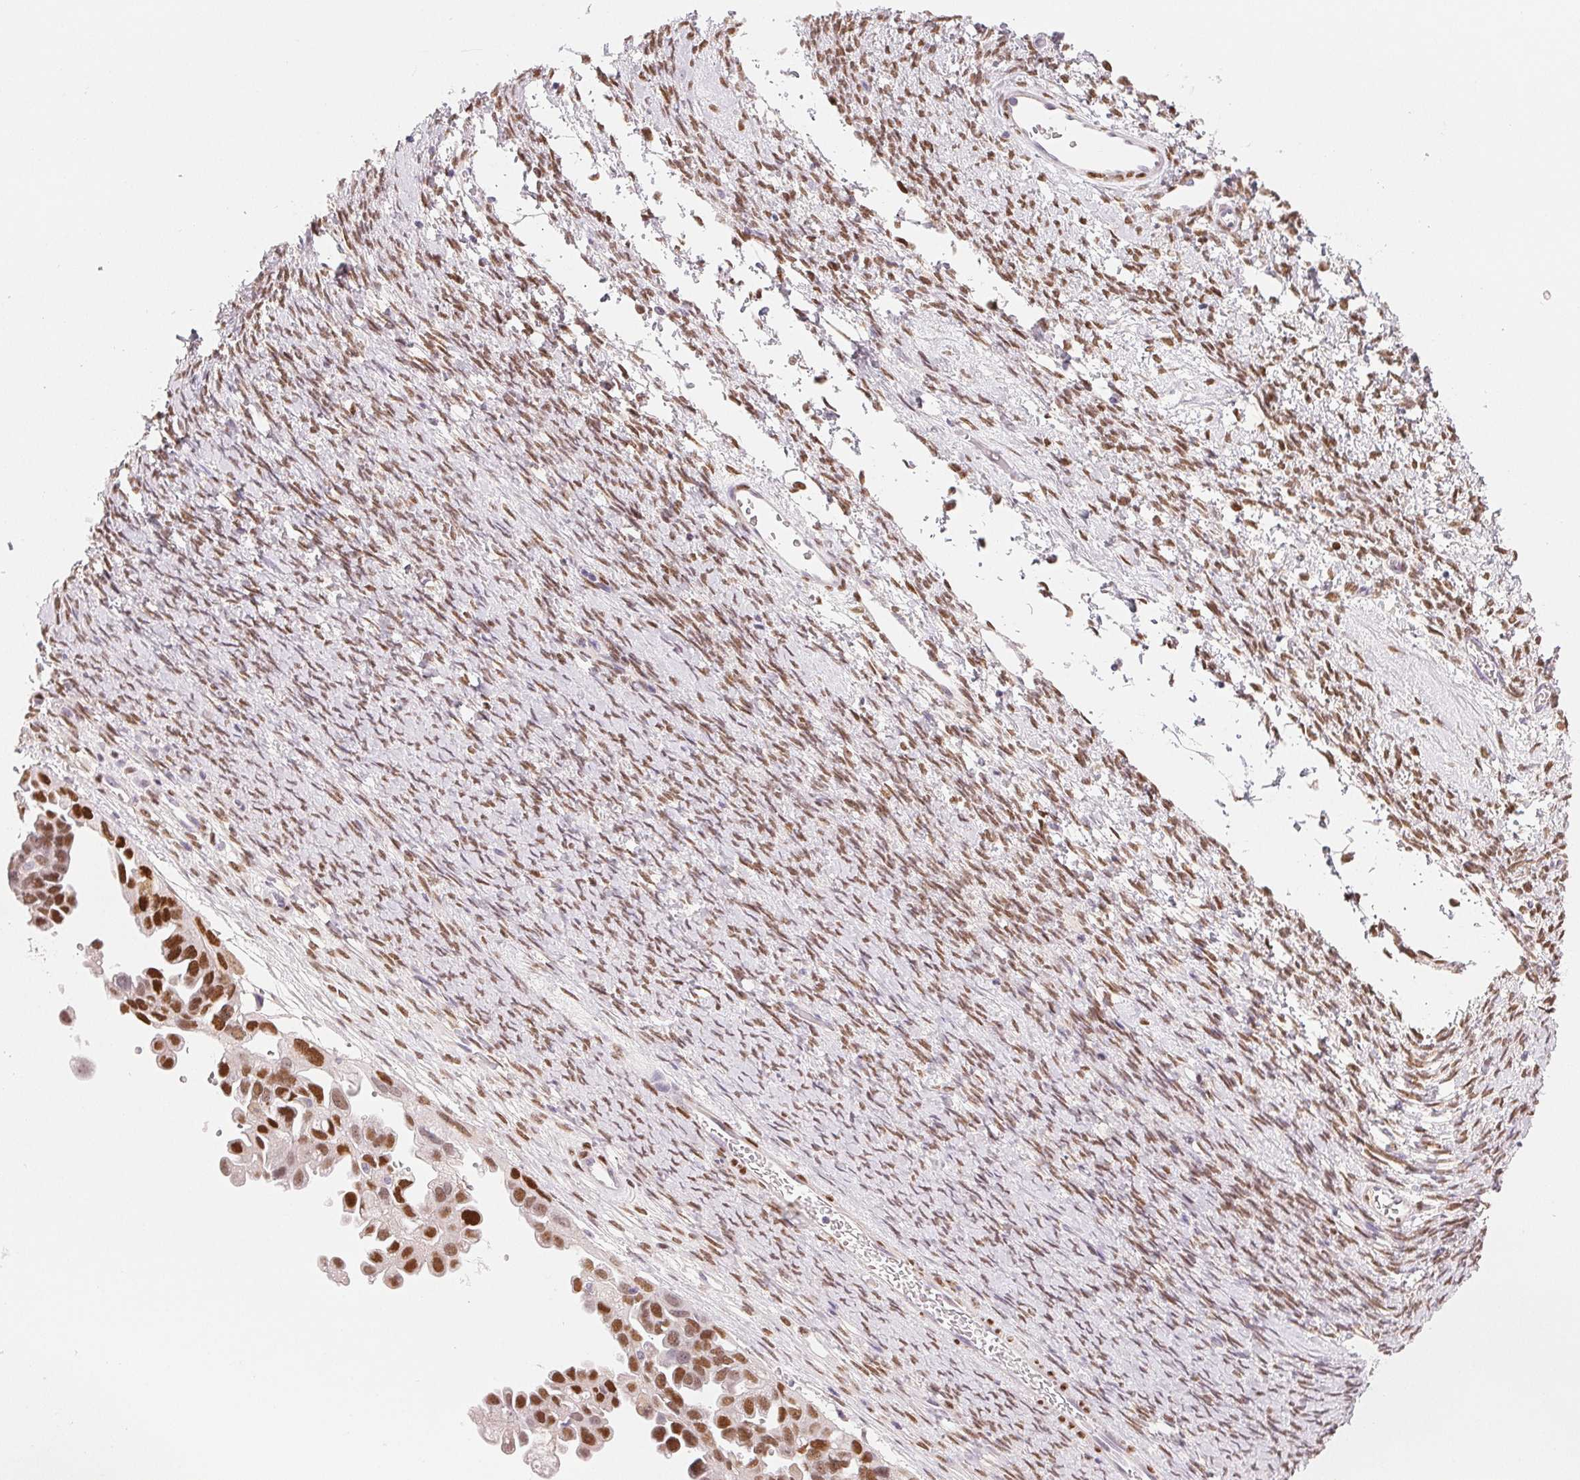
{"staining": {"intensity": "strong", "quantity": ">75%", "location": "nuclear"}, "tissue": "ovarian cancer", "cell_type": "Tumor cells", "image_type": "cancer", "snomed": [{"axis": "morphology", "description": "Cystadenocarcinoma, serous, NOS"}, {"axis": "topography", "description": "Ovary"}], "caption": "A high amount of strong nuclear staining is present in approximately >75% of tumor cells in serous cystadenocarcinoma (ovarian) tissue.", "gene": "SMARCD3", "patient": {"sex": "female", "age": 53}}